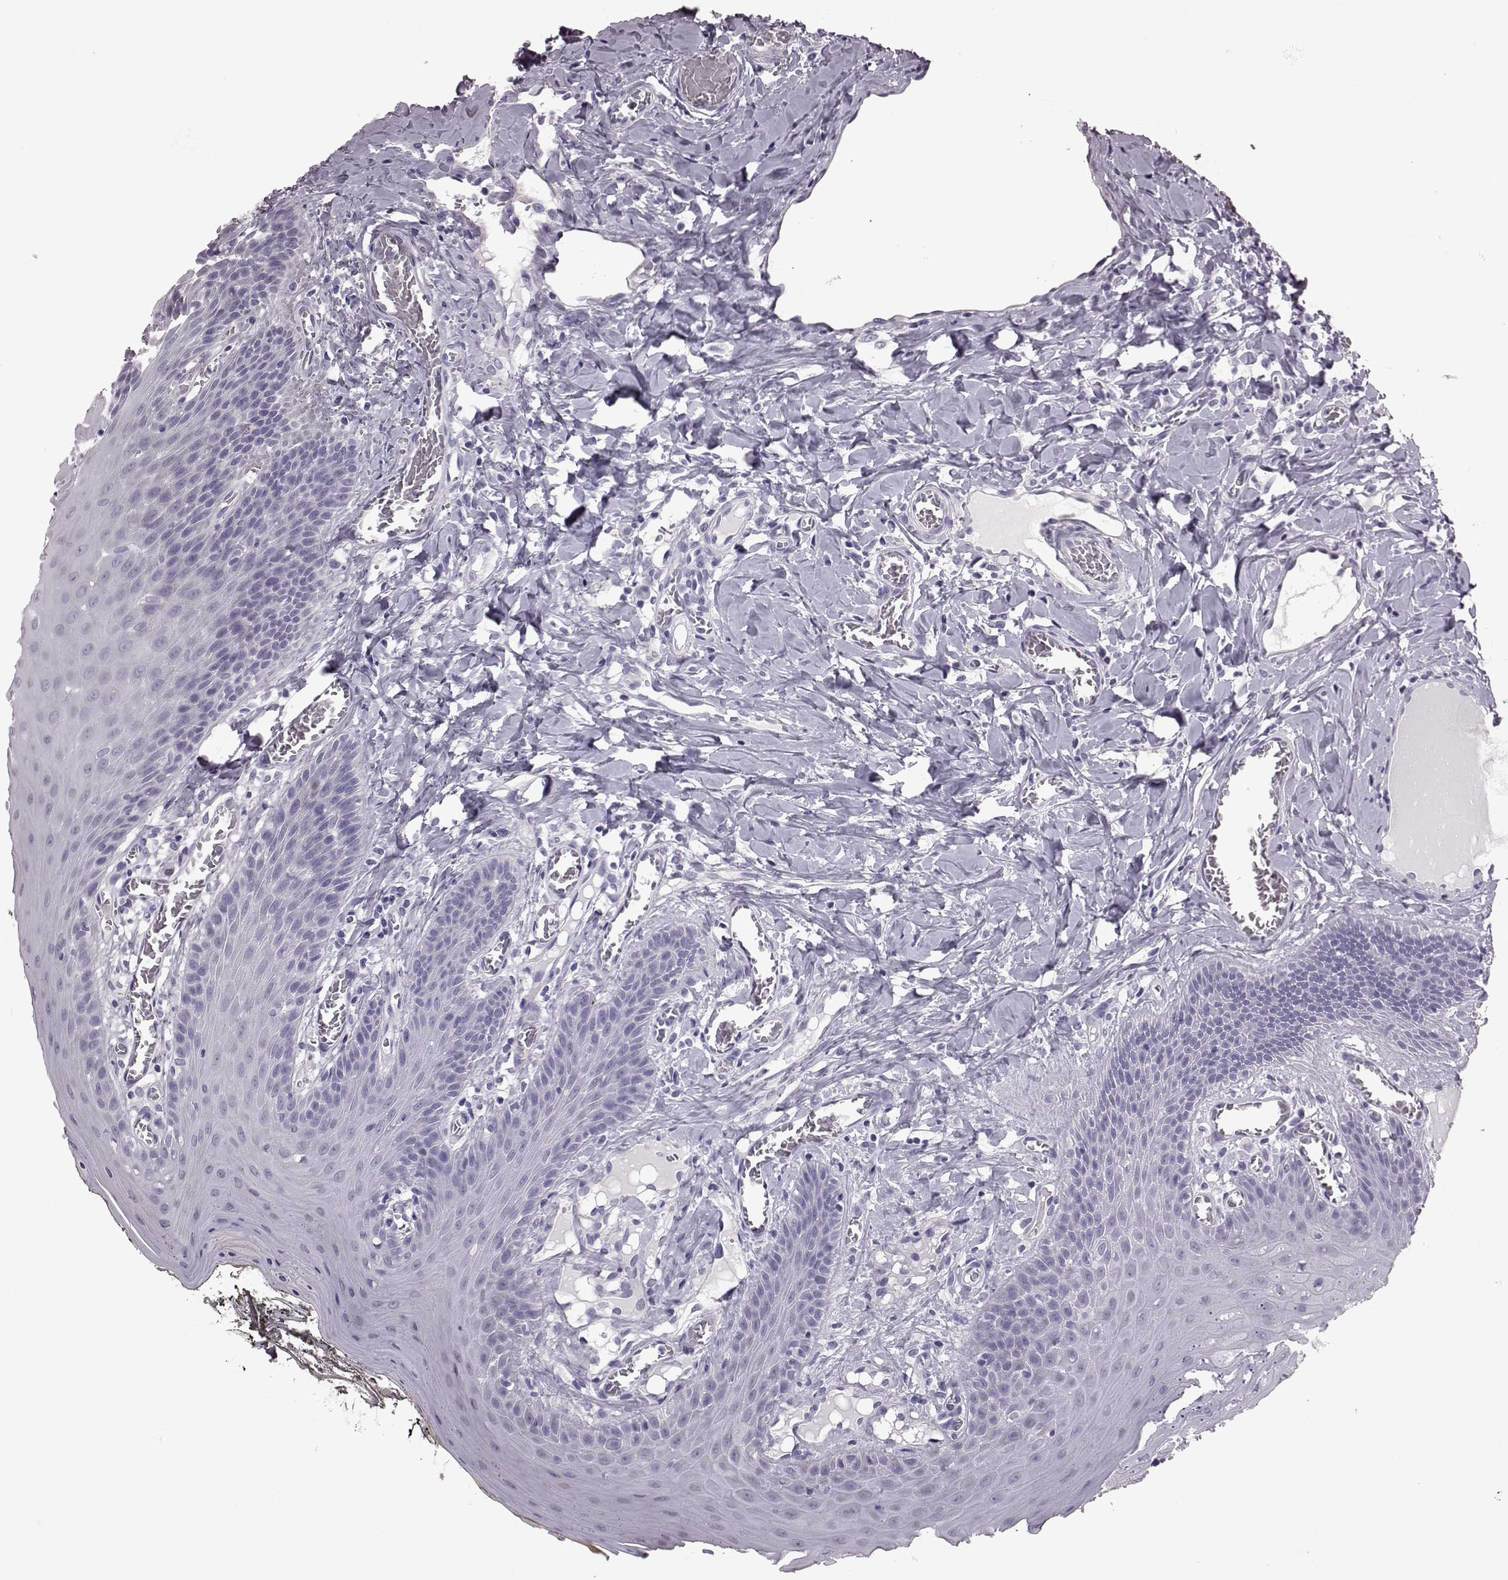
{"staining": {"intensity": "negative", "quantity": "none", "location": "none"}, "tissue": "oral mucosa", "cell_type": "Squamous epithelial cells", "image_type": "normal", "snomed": [{"axis": "morphology", "description": "Normal tissue, NOS"}, {"axis": "topography", "description": "Oral tissue"}], "caption": "Immunohistochemical staining of normal human oral mucosa demonstrates no significant positivity in squamous epithelial cells.", "gene": "RIMS2", "patient": {"sex": "male", "age": 9}}